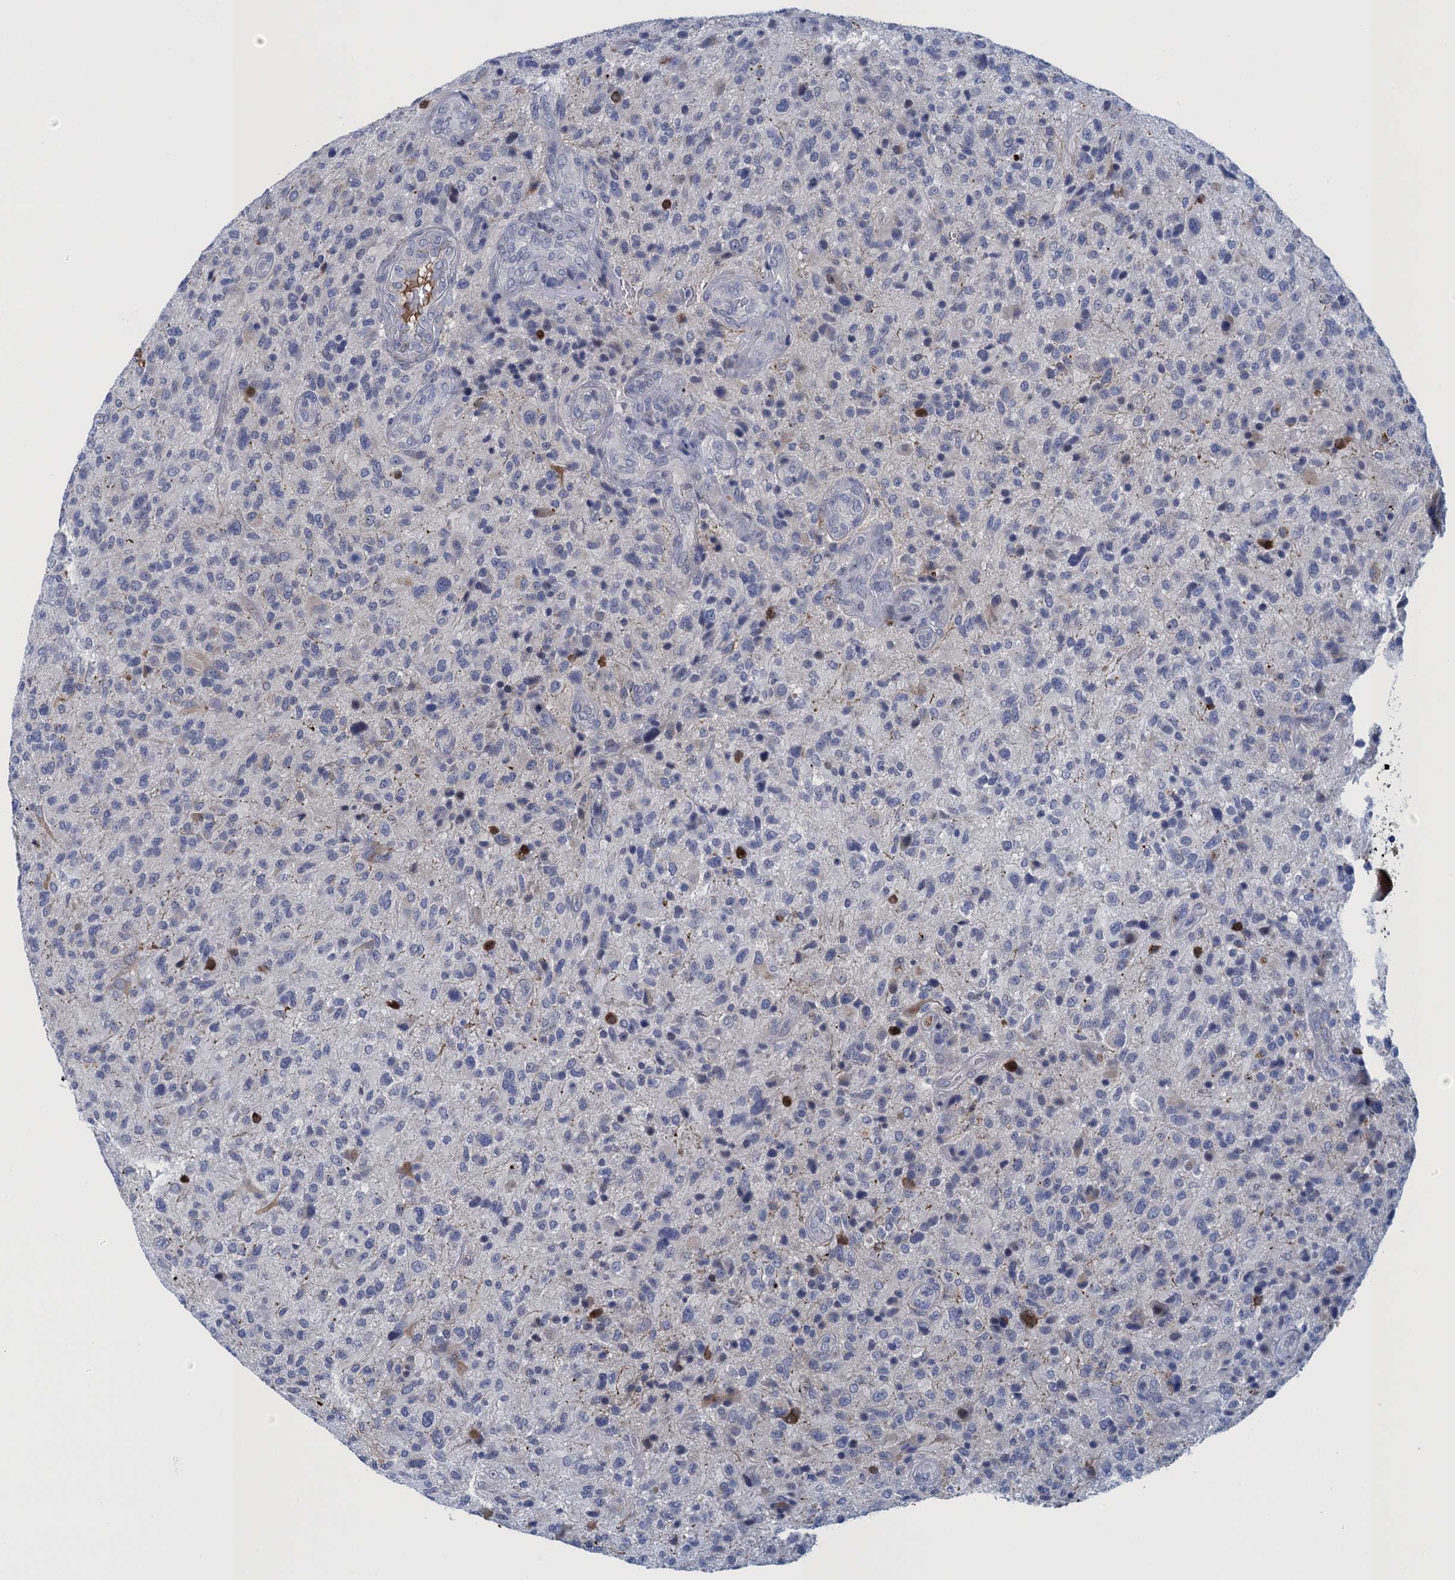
{"staining": {"intensity": "negative", "quantity": "none", "location": "none"}, "tissue": "glioma", "cell_type": "Tumor cells", "image_type": "cancer", "snomed": [{"axis": "morphology", "description": "Glioma, malignant, High grade"}, {"axis": "topography", "description": "Brain"}], "caption": "Immunohistochemistry histopathology image of neoplastic tissue: malignant glioma (high-grade) stained with DAB (3,3'-diaminobenzidine) demonstrates no significant protein staining in tumor cells.", "gene": "SCEL", "patient": {"sex": "male", "age": 47}}